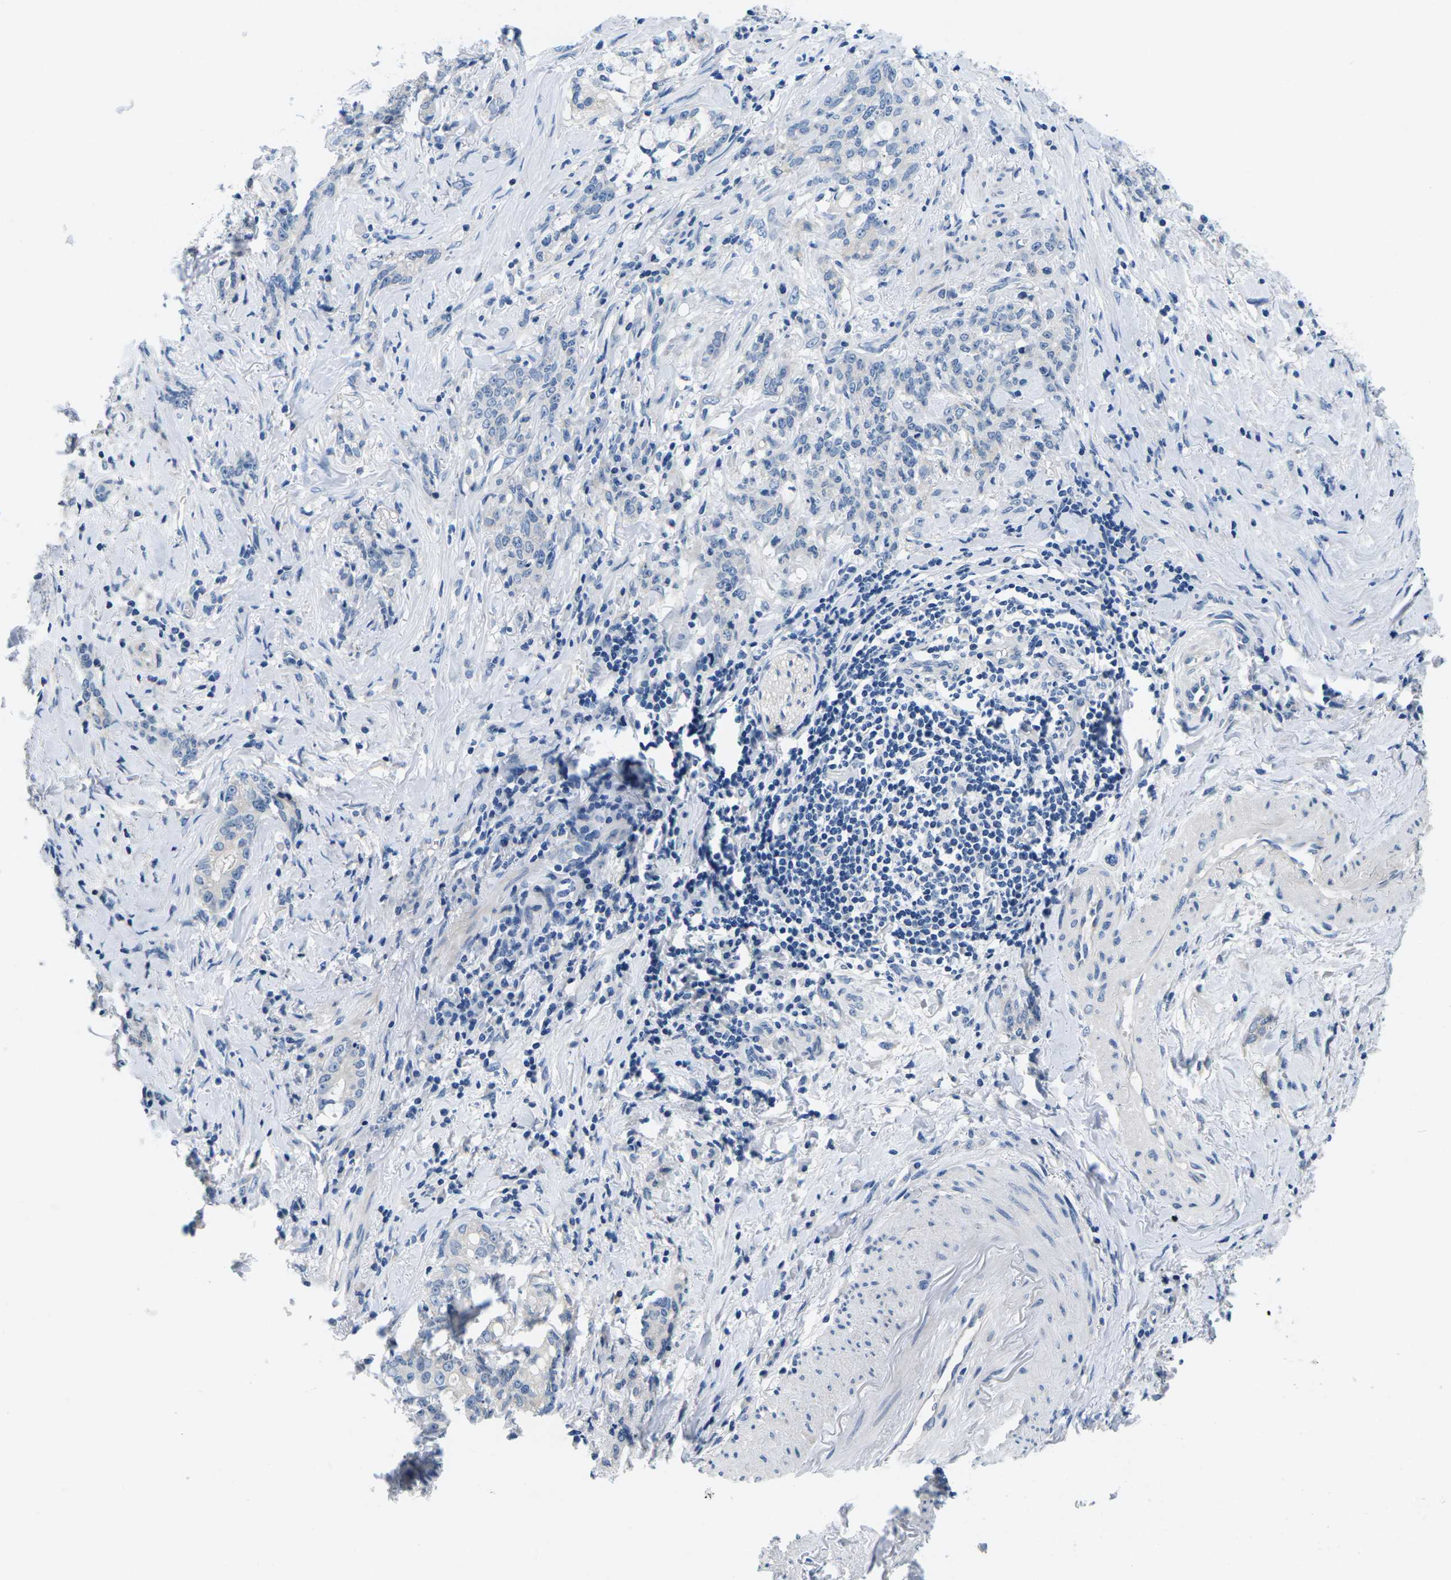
{"staining": {"intensity": "negative", "quantity": "none", "location": "none"}, "tissue": "stomach cancer", "cell_type": "Tumor cells", "image_type": "cancer", "snomed": [{"axis": "morphology", "description": "Adenocarcinoma, NOS"}, {"axis": "topography", "description": "Stomach, lower"}], "caption": "DAB (3,3'-diaminobenzidine) immunohistochemical staining of stomach adenocarcinoma exhibits no significant expression in tumor cells.", "gene": "TSPAN2", "patient": {"sex": "male", "age": 88}}